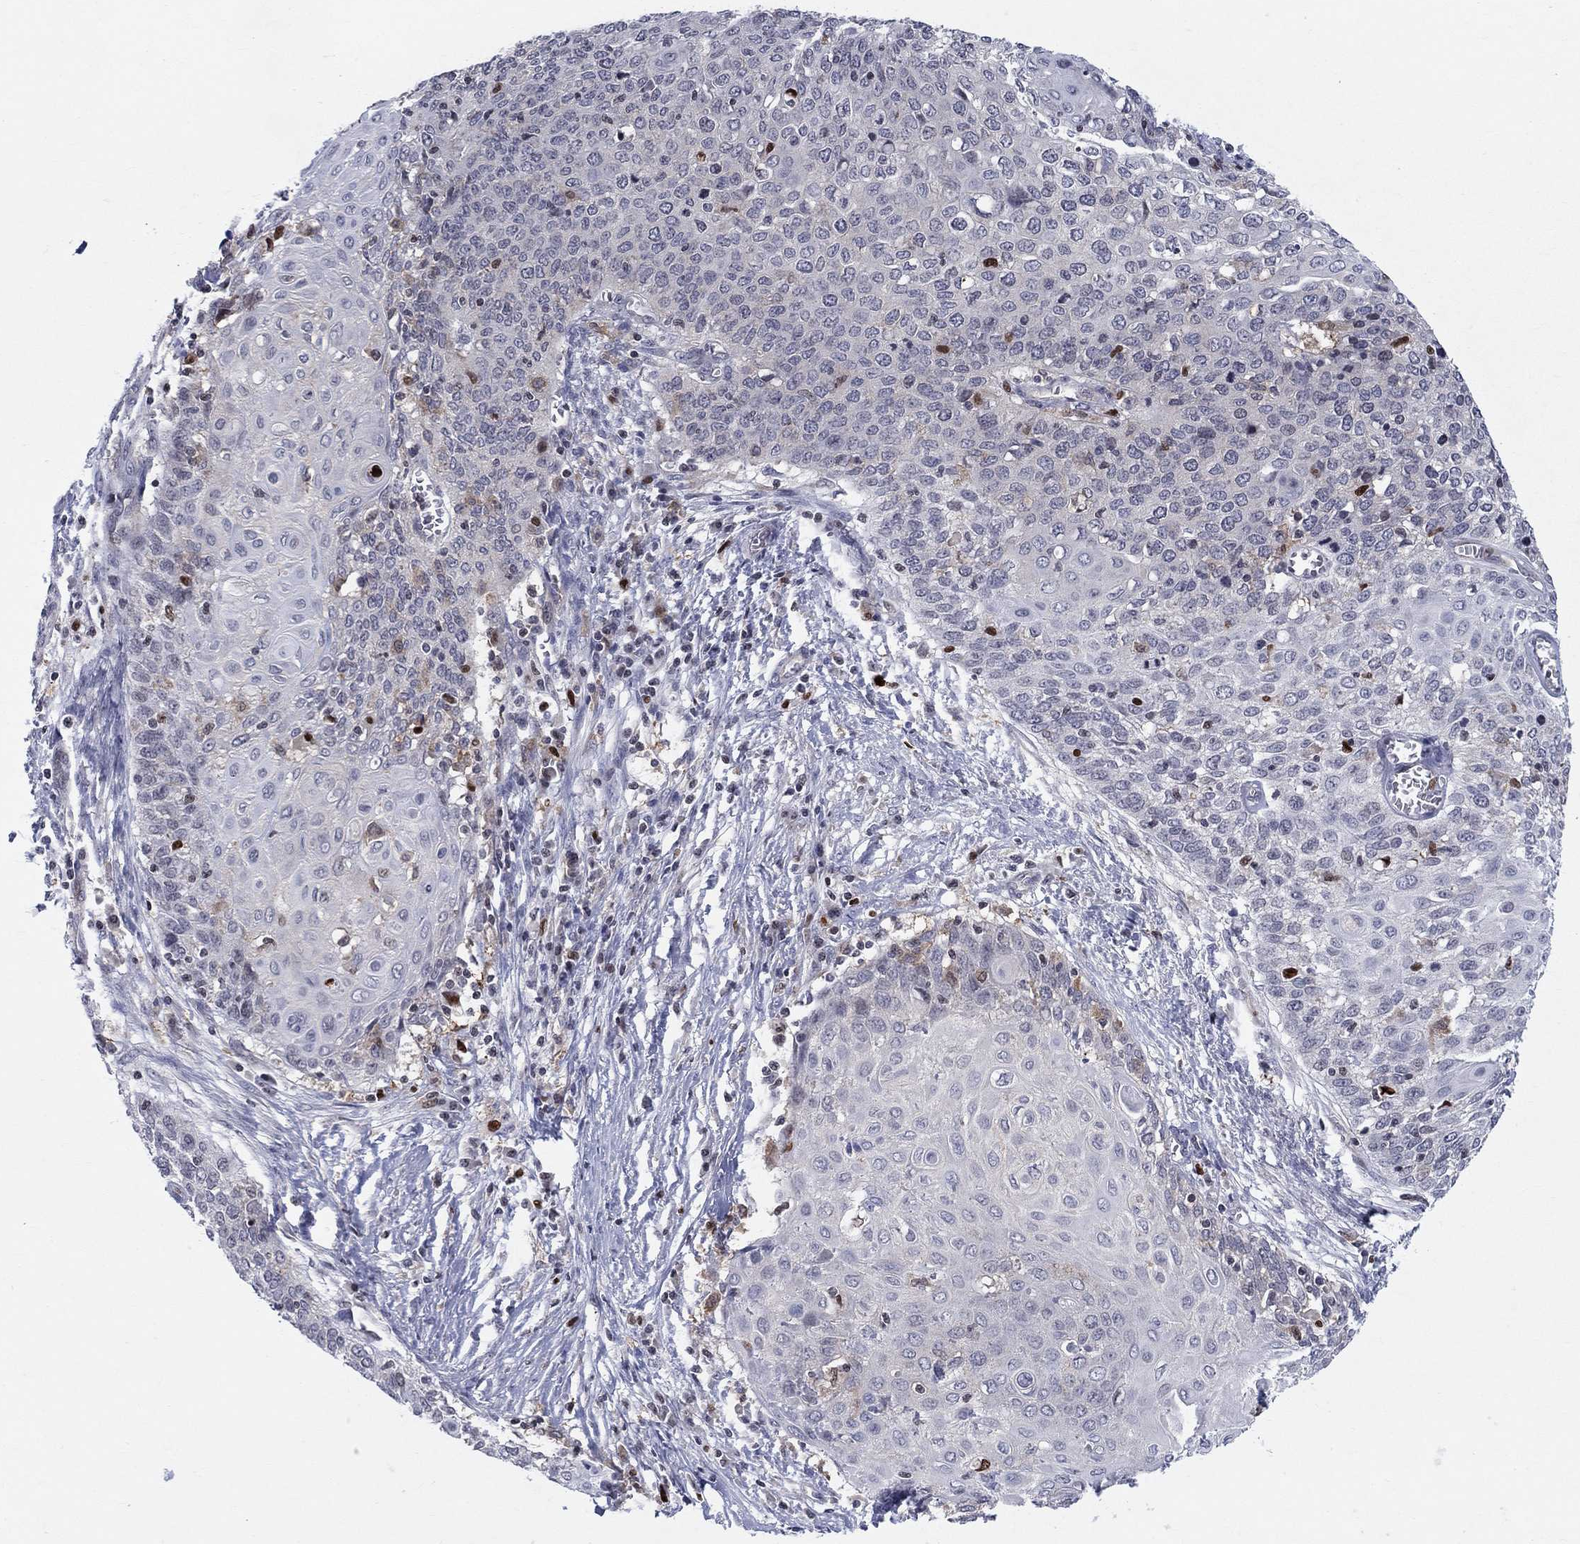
{"staining": {"intensity": "negative", "quantity": "none", "location": "none"}, "tissue": "cervical cancer", "cell_type": "Tumor cells", "image_type": "cancer", "snomed": [{"axis": "morphology", "description": "Squamous cell carcinoma, NOS"}, {"axis": "topography", "description": "Cervix"}], "caption": "Histopathology image shows no significant protein staining in tumor cells of cervical cancer (squamous cell carcinoma).", "gene": "ZNHIT3", "patient": {"sex": "female", "age": 39}}